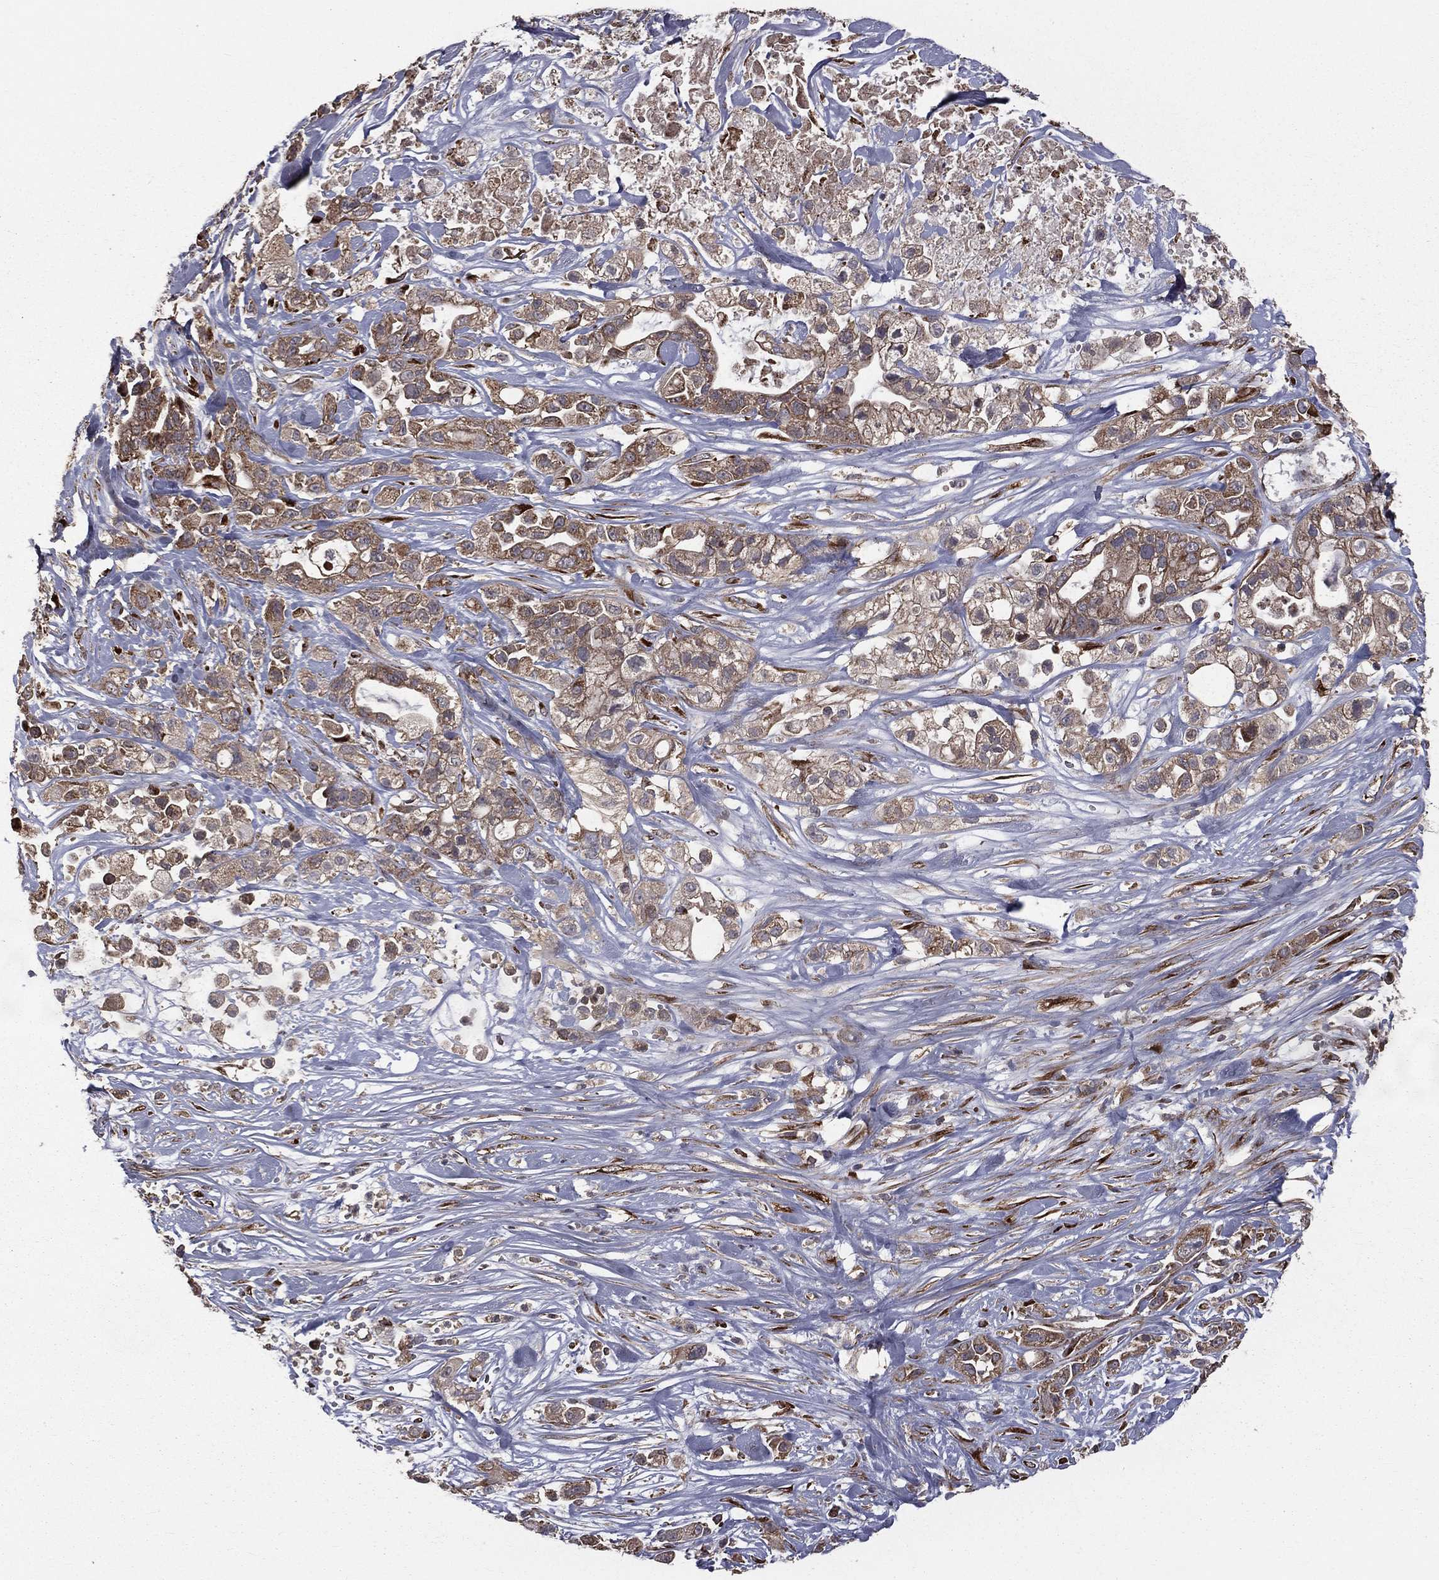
{"staining": {"intensity": "weak", "quantity": ">75%", "location": "cytoplasmic/membranous"}, "tissue": "pancreatic cancer", "cell_type": "Tumor cells", "image_type": "cancer", "snomed": [{"axis": "morphology", "description": "Adenocarcinoma, NOS"}, {"axis": "topography", "description": "Pancreas"}], "caption": "This photomicrograph exhibits immunohistochemistry staining of human pancreatic cancer (adenocarcinoma), with low weak cytoplasmic/membranous positivity in about >75% of tumor cells.", "gene": "OLFML1", "patient": {"sex": "male", "age": 44}}